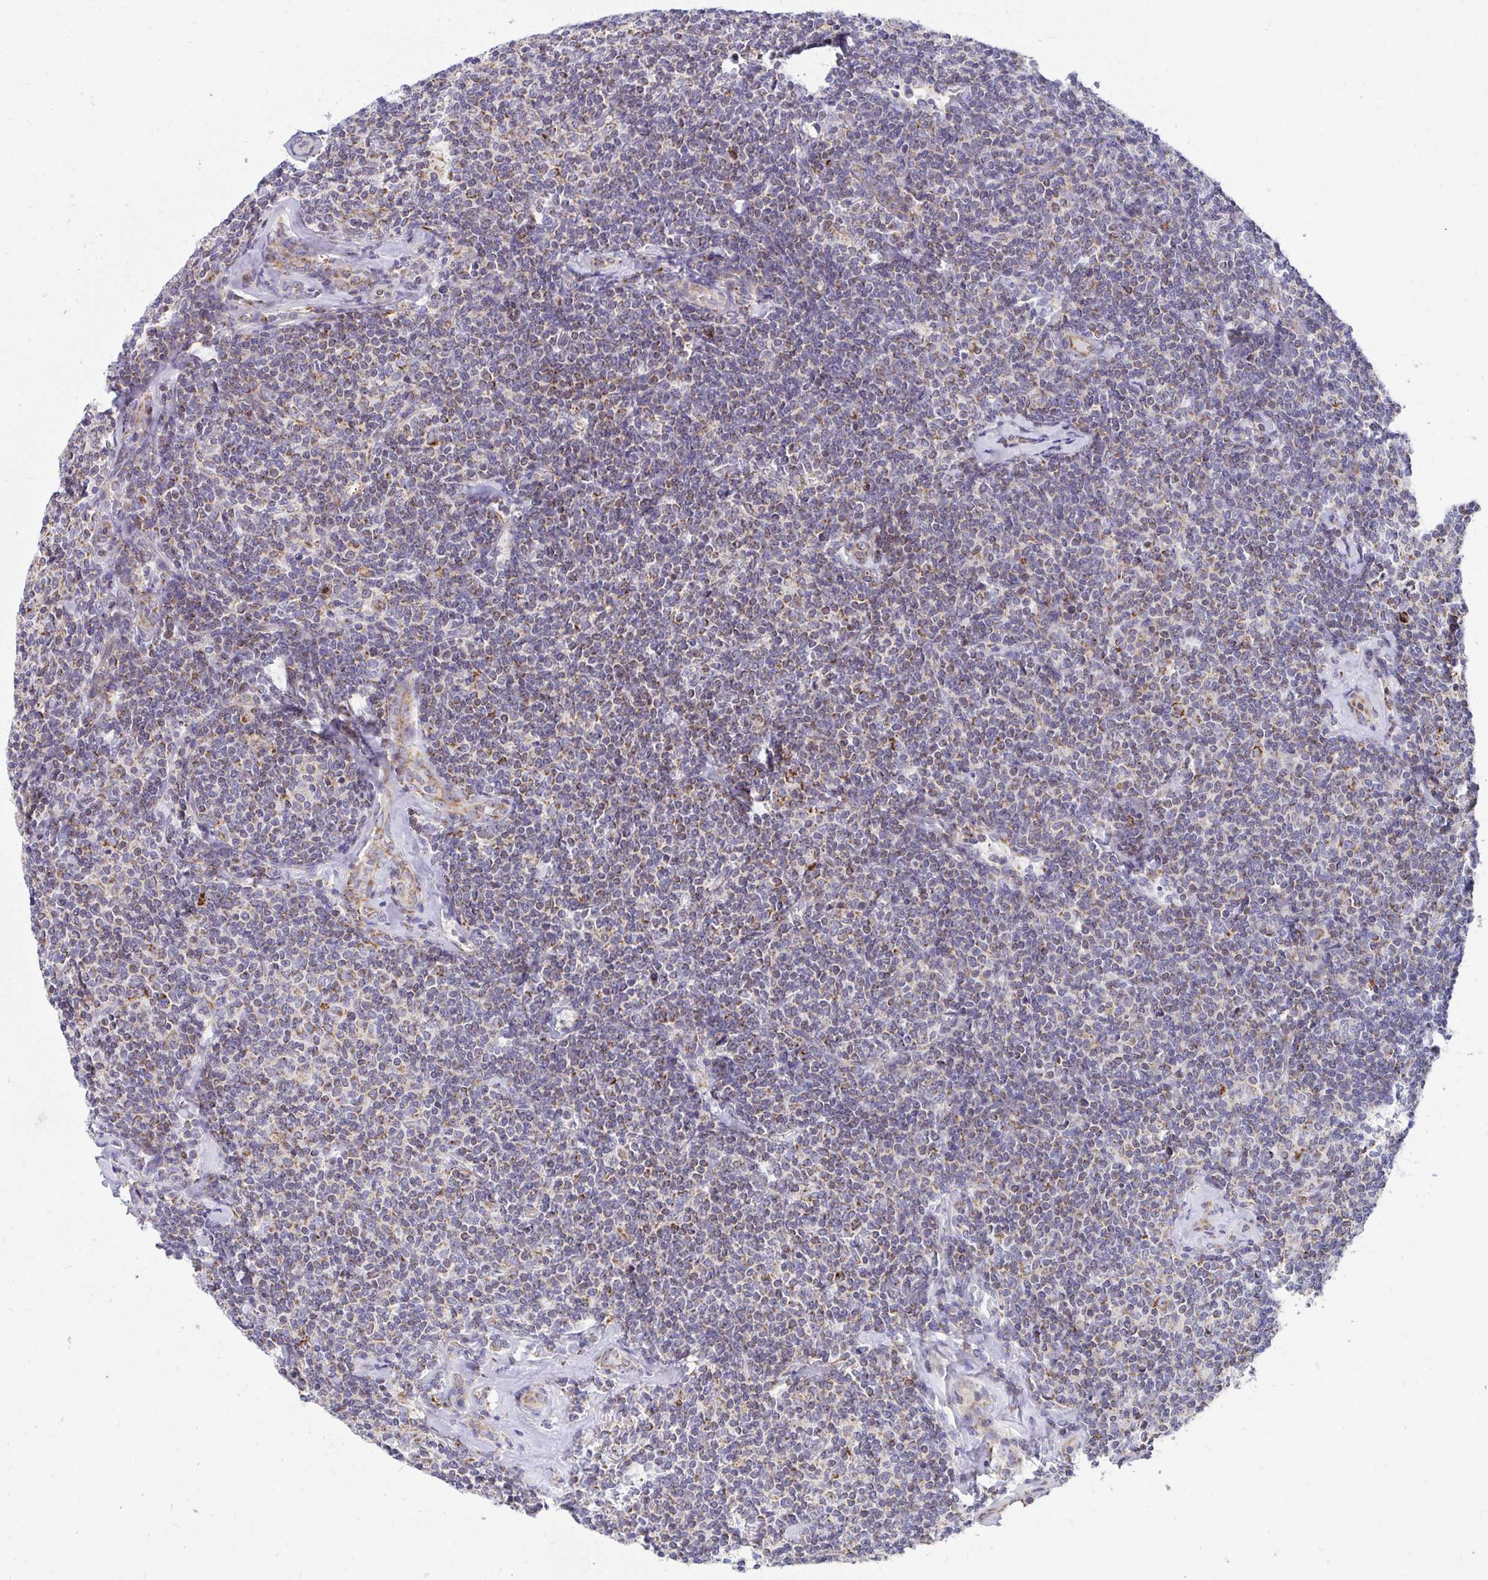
{"staining": {"intensity": "moderate", "quantity": ">75%", "location": "cytoplasmic/membranous"}, "tissue": "lymphoma", "cell_type": "Tumor cells", "image_type": "cancer", "snomed": [{"axis": "morphology", "description": "Malignant lymphoma, non-Hodgkin's type, Low grade"}, {"axis": "topography", "description": "Lymph node"}], "caption": "This is a micrograph of IHC staining of lymphoma, which shows moderate expression in the cytoplasmic/membranous of tumor cells.", "gene": "EXOC5", "patient": {"sex": "female", "age": 56}}